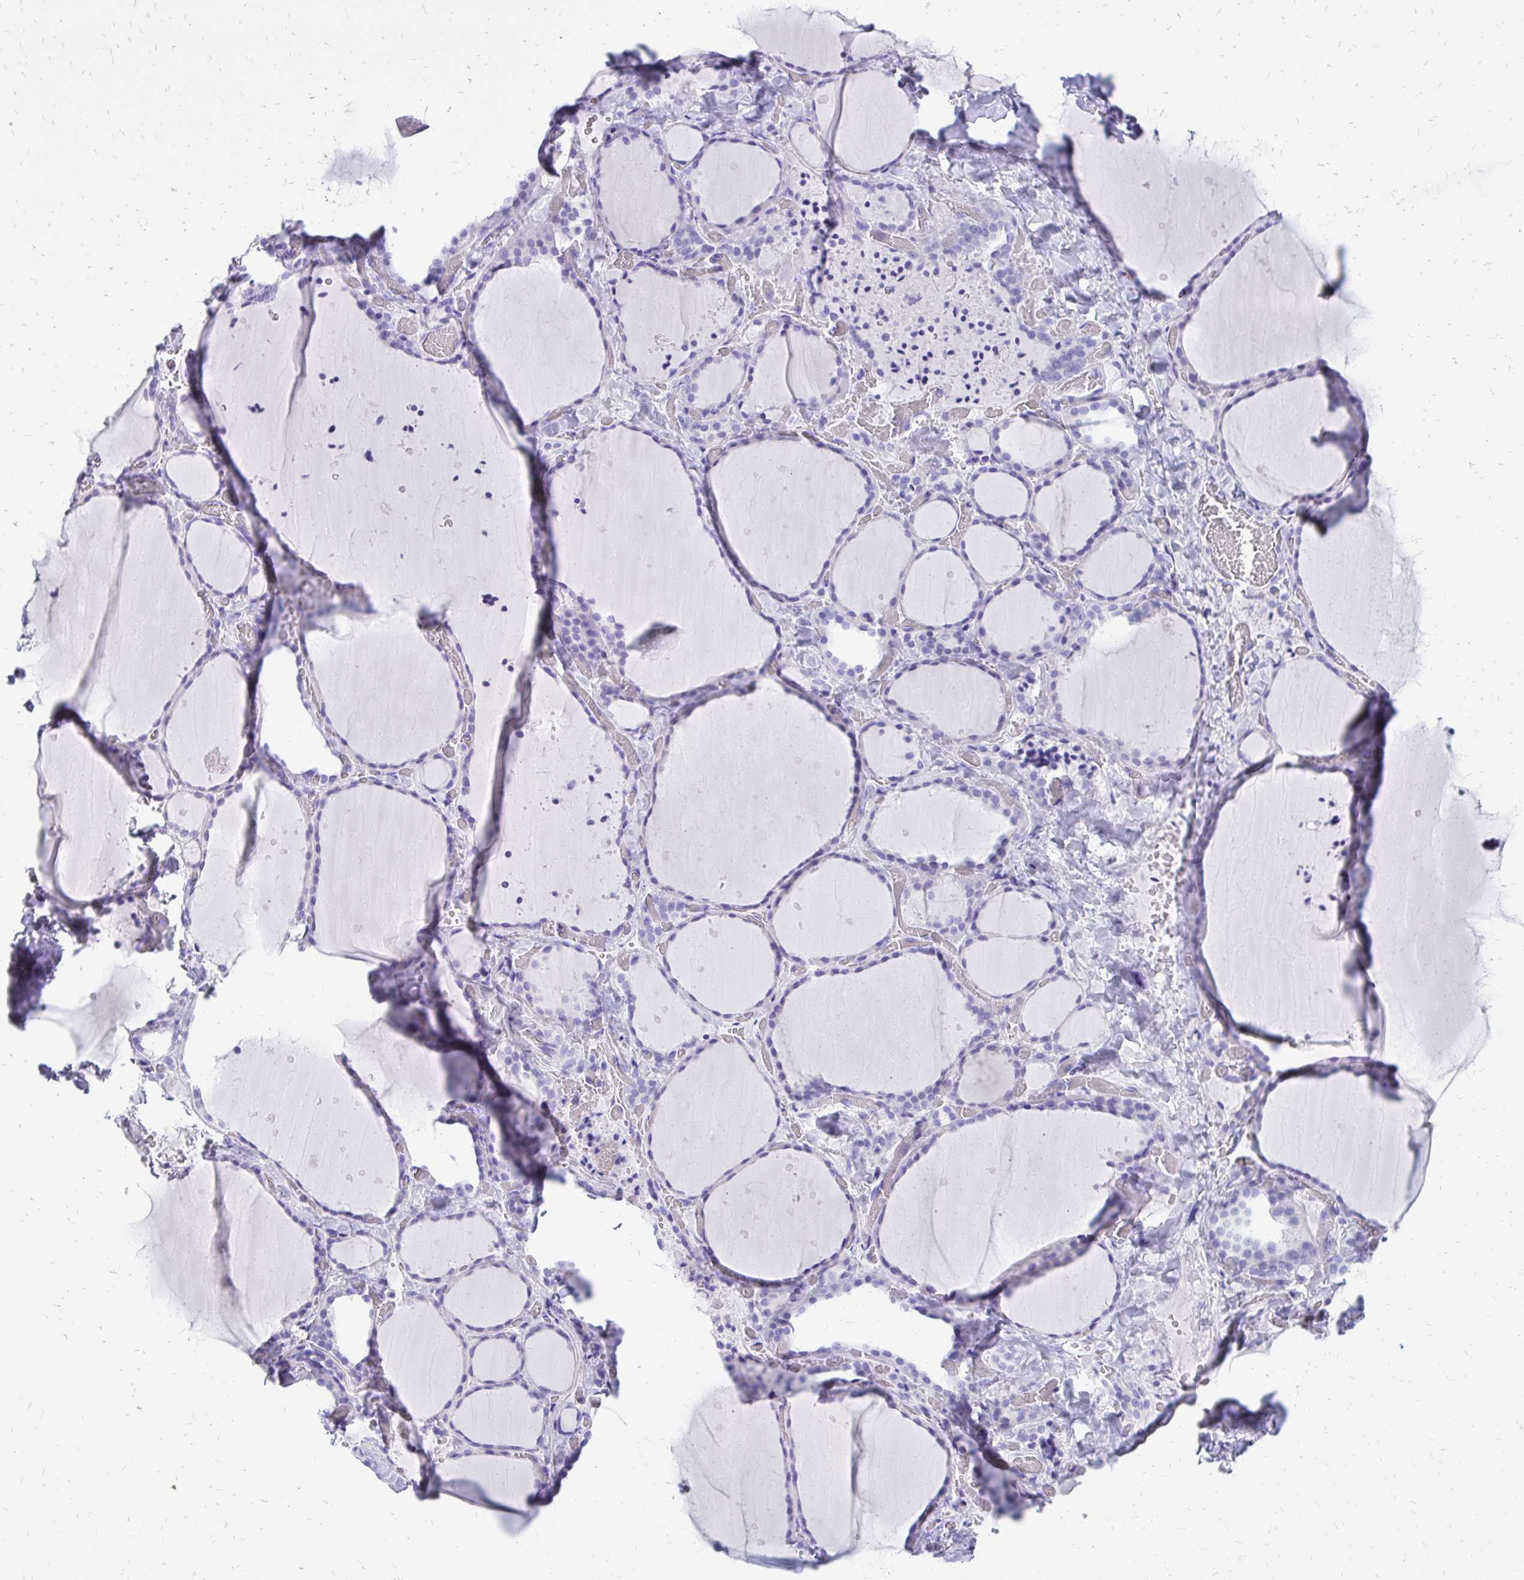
{"staining": {"intensity": "negative", "quantity": "none", "location": "none"}, "tissue": "thyroid gland", "cell_type": "Glandular cells", "image_type": "normal", "snomed": [{"axis": "morphology", "description": "Normal tissue, NOS"}, {"axis": "topography", "description": "Thyroid gland"}], "caption": "High magnification brightfield microscopy of unremarkable thyroid gland stained with DAB (3,3'-diaminobenzidine) (brown) and counterstained with hematoxylin (blue): glandular cells show no significant positivity. (Stains: DAB immunohistochemistry (IHC) with hematoxylin counter stain, Microscopy: brightfield microscopy at high magnification).", "gene": "SLC32A1", "patient": {"sex": "female", "age": 36}}